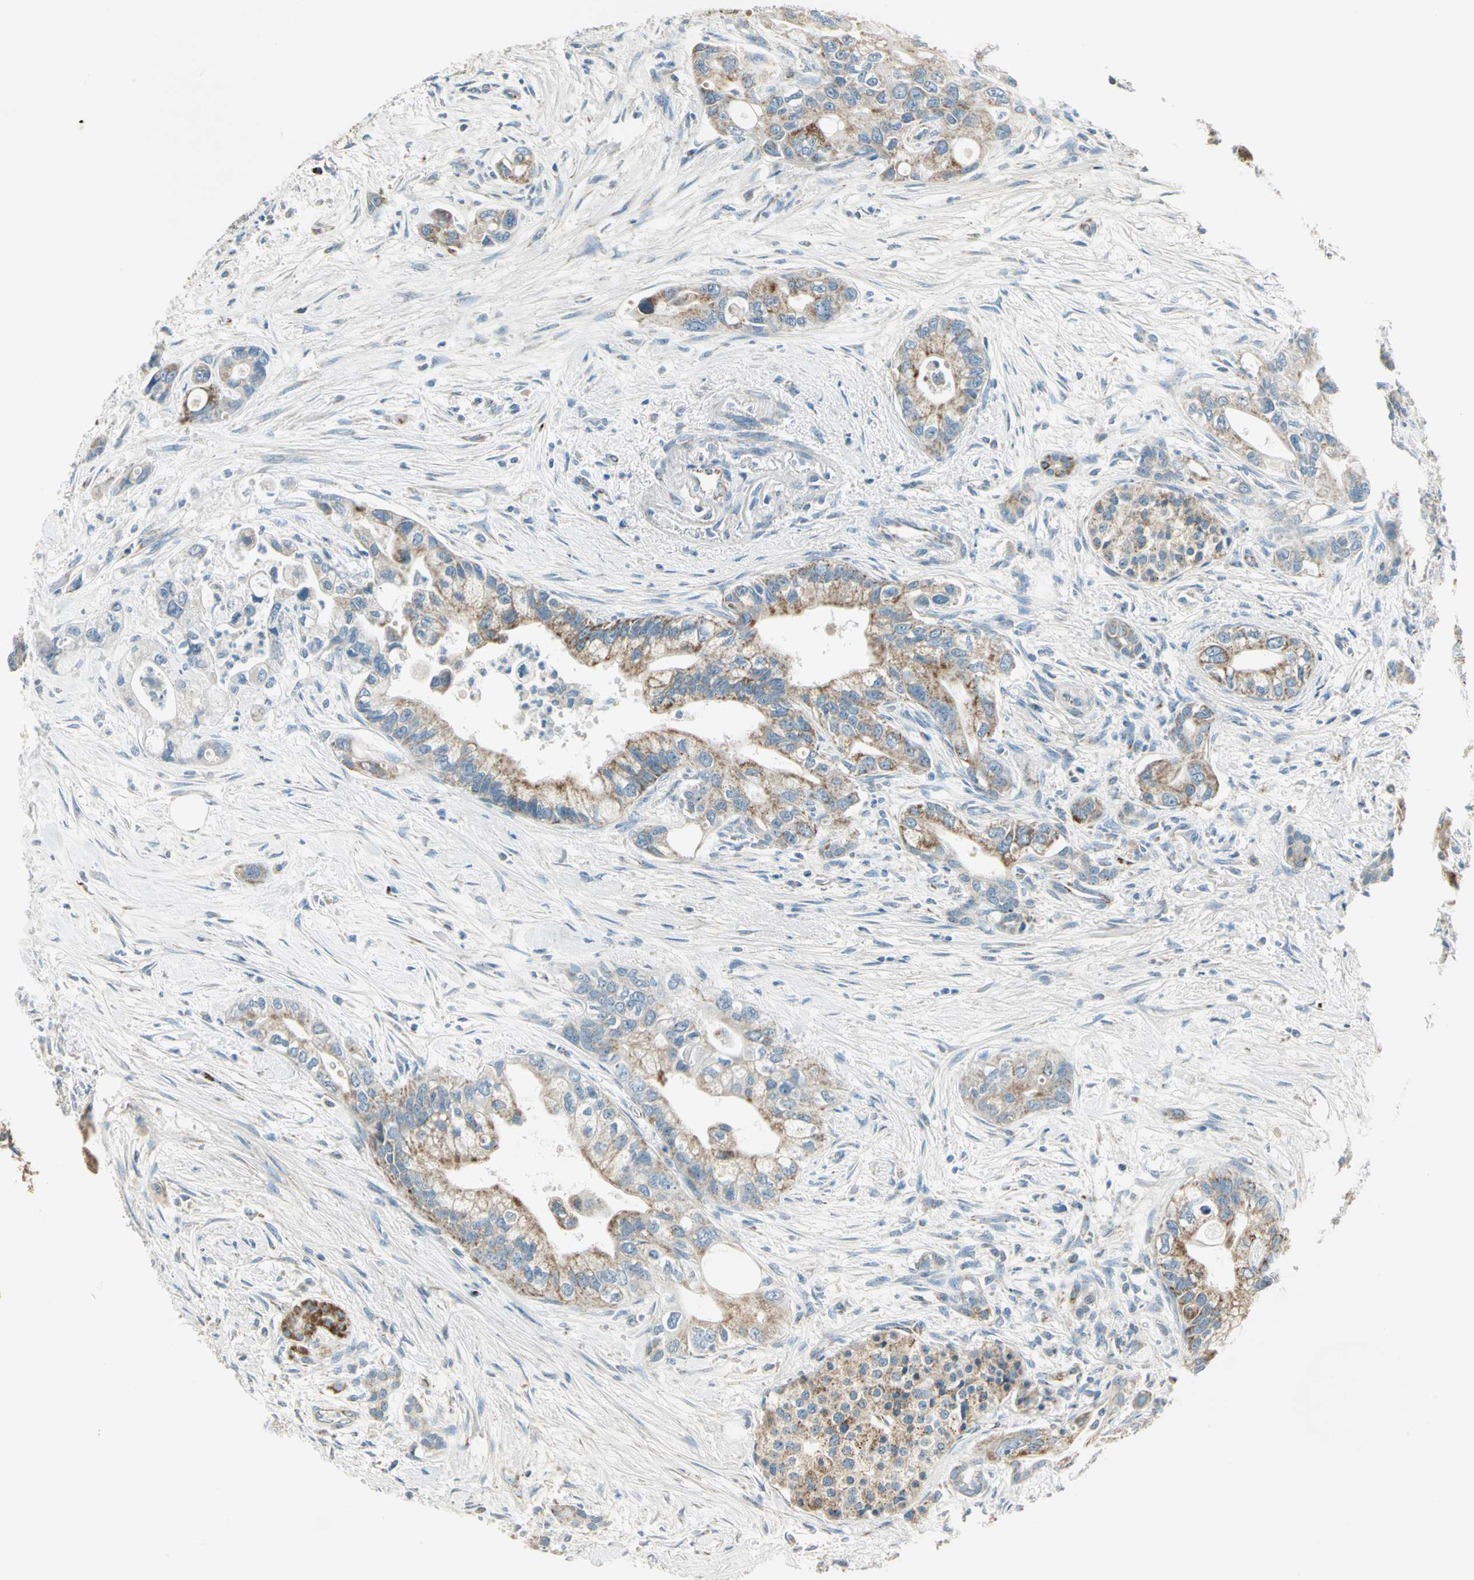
{"staining": {"intensity": "moderate", "quantity": ">75%", "location": "cytoplasmic/membranous"}, "tissue": "pancreatic cancer", "cell_type": "Tumor cells", "image_type": "cancer", "snomed": [{"axis": "morphology", "description": "Adenocarcinoma, NOS"}, {"axis": "topography", "description": "Pancreas"}], "caption": "A brown stain labels moderate cytoplasmic/membranous expression of a protein in pancreatic adenocarcinoma tumor cells.", "gene": "ACADM", "patient": {"sex": "male", "age": 70}}